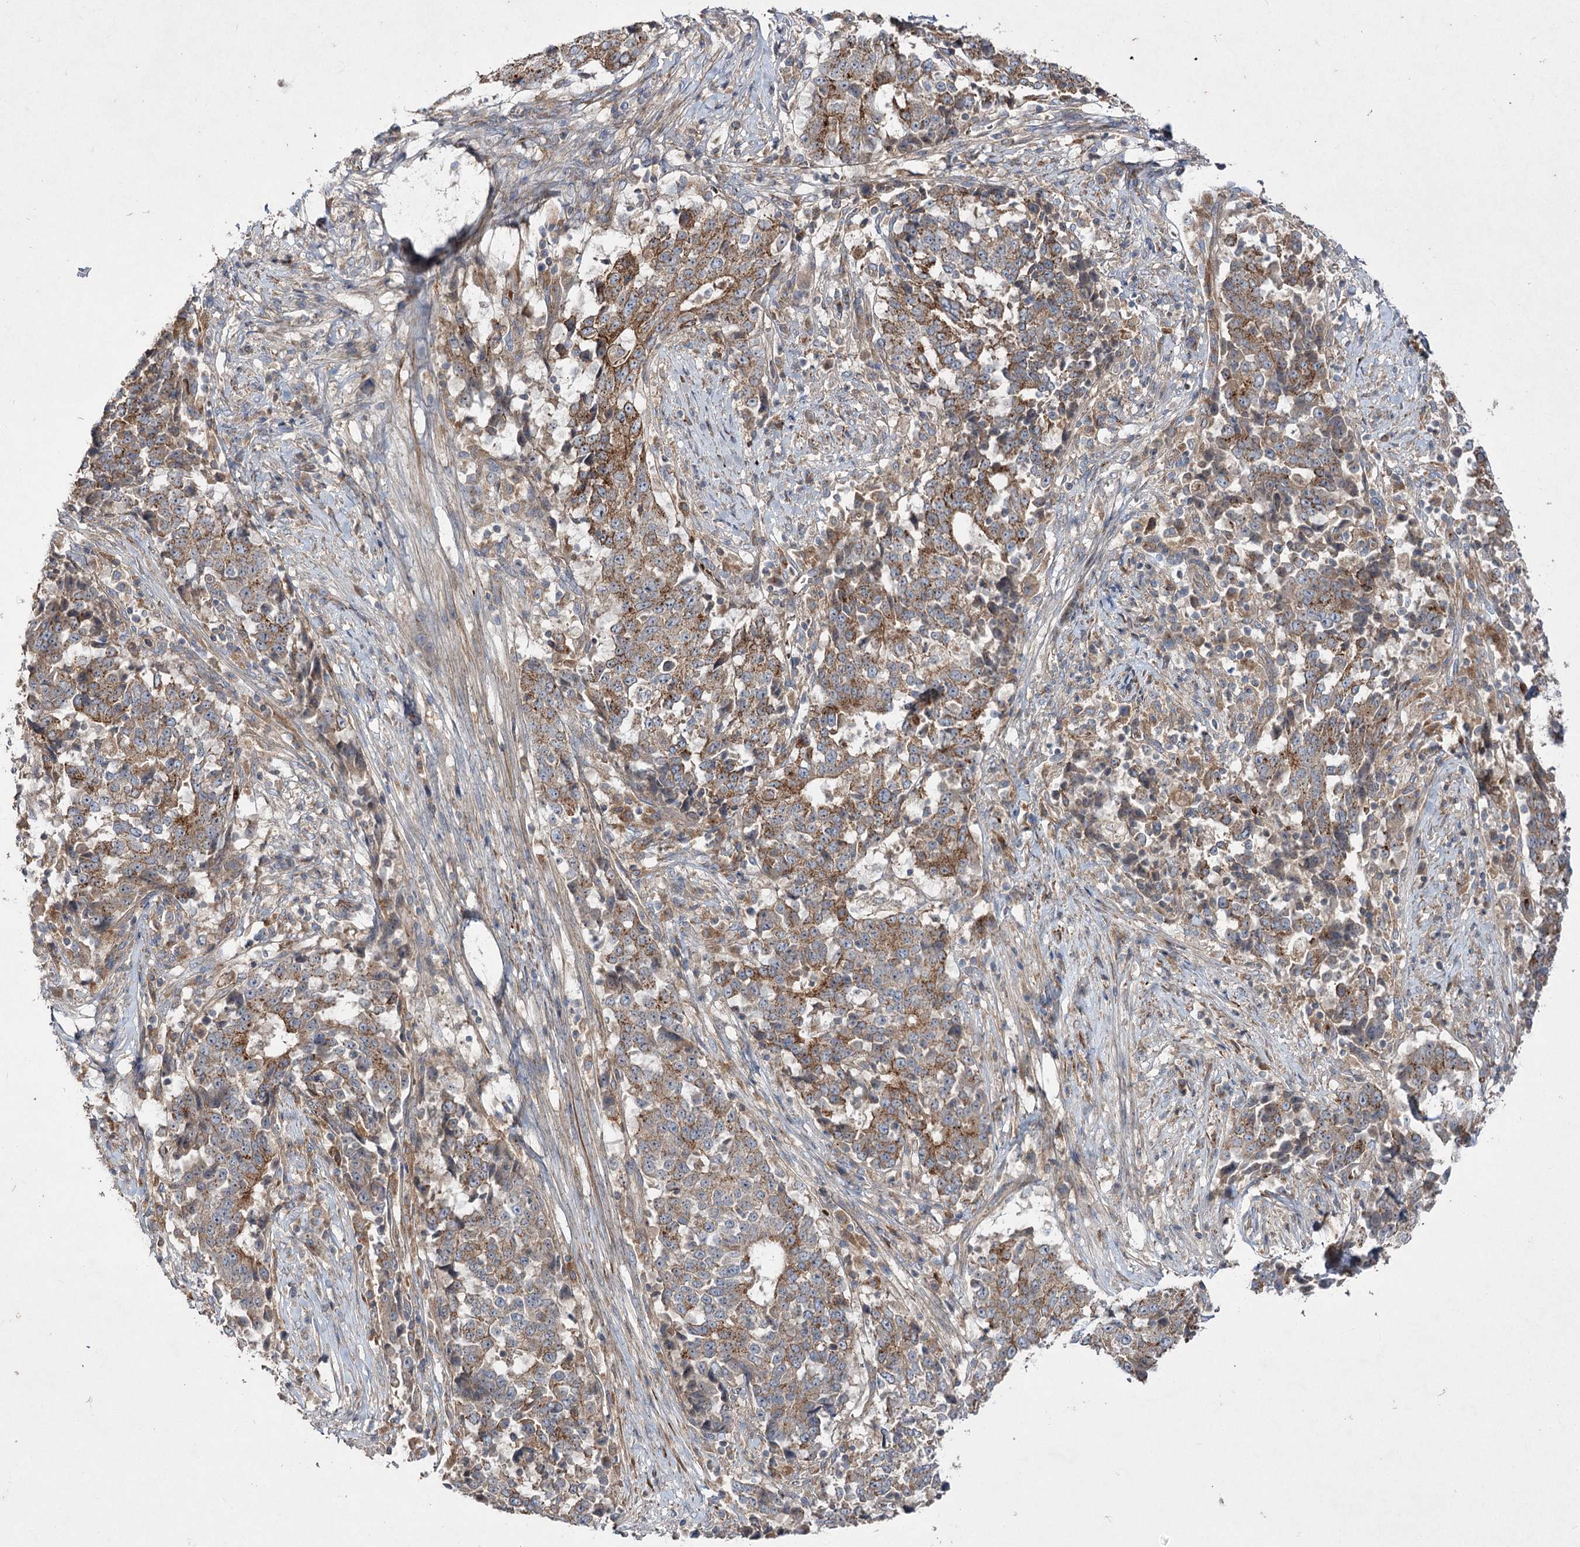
{"staining": {"intensity": "moderate", "quantity": ">75%", "location": "cytoplasmic/membranous"}, "tissue": "stomach cancer", "cell_type": "Tumor cells", "image_type": "cancer", "snomed": [{"axis": "morphology", "description": "Adenocarcinoma, NOS"}, {"axis": "topography", "description": "Stomach"}], "caption": "Immunohistochemical staining of adenocarcinoma (stomach) shows moderate cytoplasmic/membranous protein positivity in approximately >75% of tumor cells. The protein is shown in brown color, while the nuclei are stained blue.", "gene": "KIAA0825", "patient": {"sex": "male", "age": 59}}